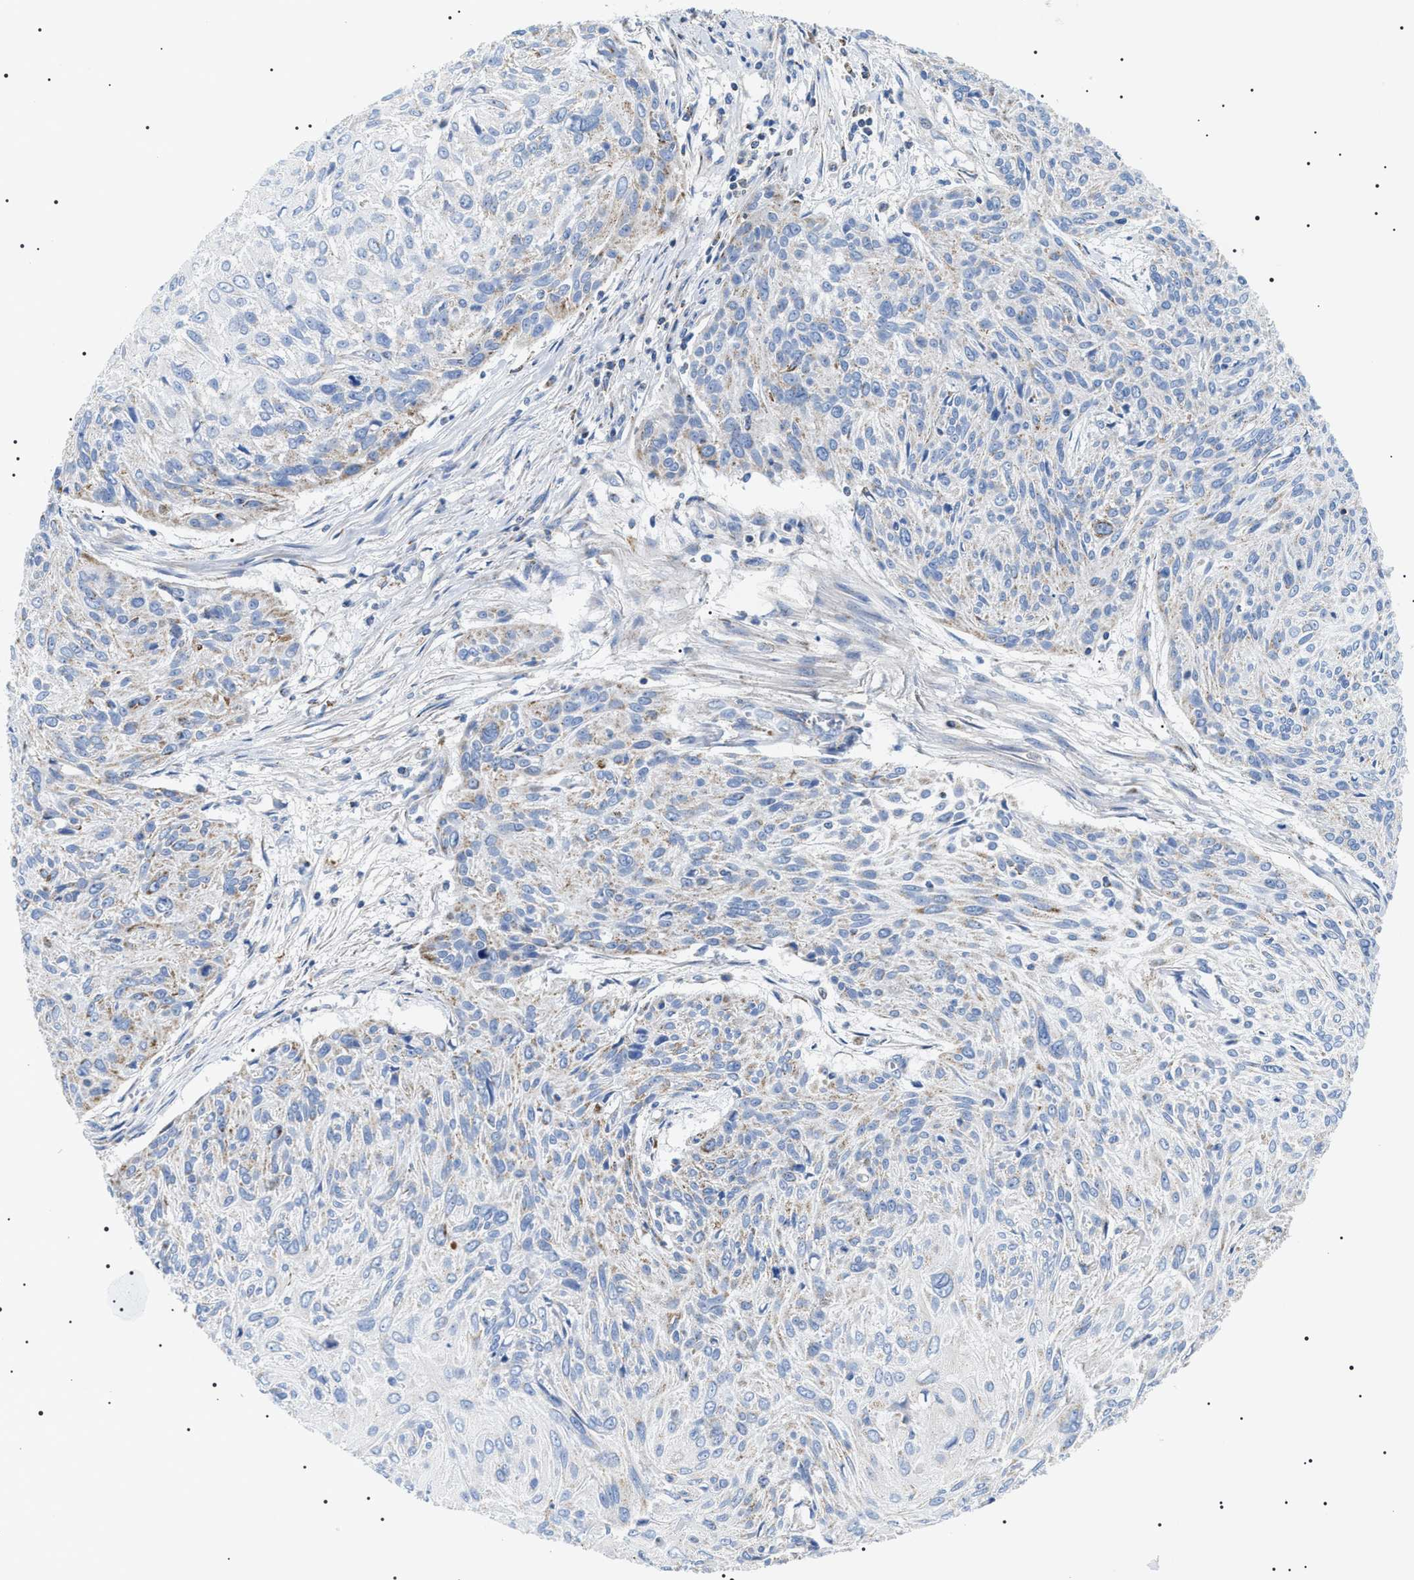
{"staining": {"intensity": "weak", "quantity": "<25%", "location": "cytoplasmic/membranous"}, "tissue": "cervical cancer", "cell_type": "Tumor cells", "image_type": "cancer", "snomed": [{"axis": "morphology", "description": "Squamous cell carcinoma, NOS"}, {"axis": "topography", "description": "Cervix"}], "caption": "High power microscopy image of an IHC histopathology image of cervical squamous cell carcinoma, revealing no significant expression in tumor cells.", "gene": "OXSM", "patient": {"sex": "female", "age": 51}}